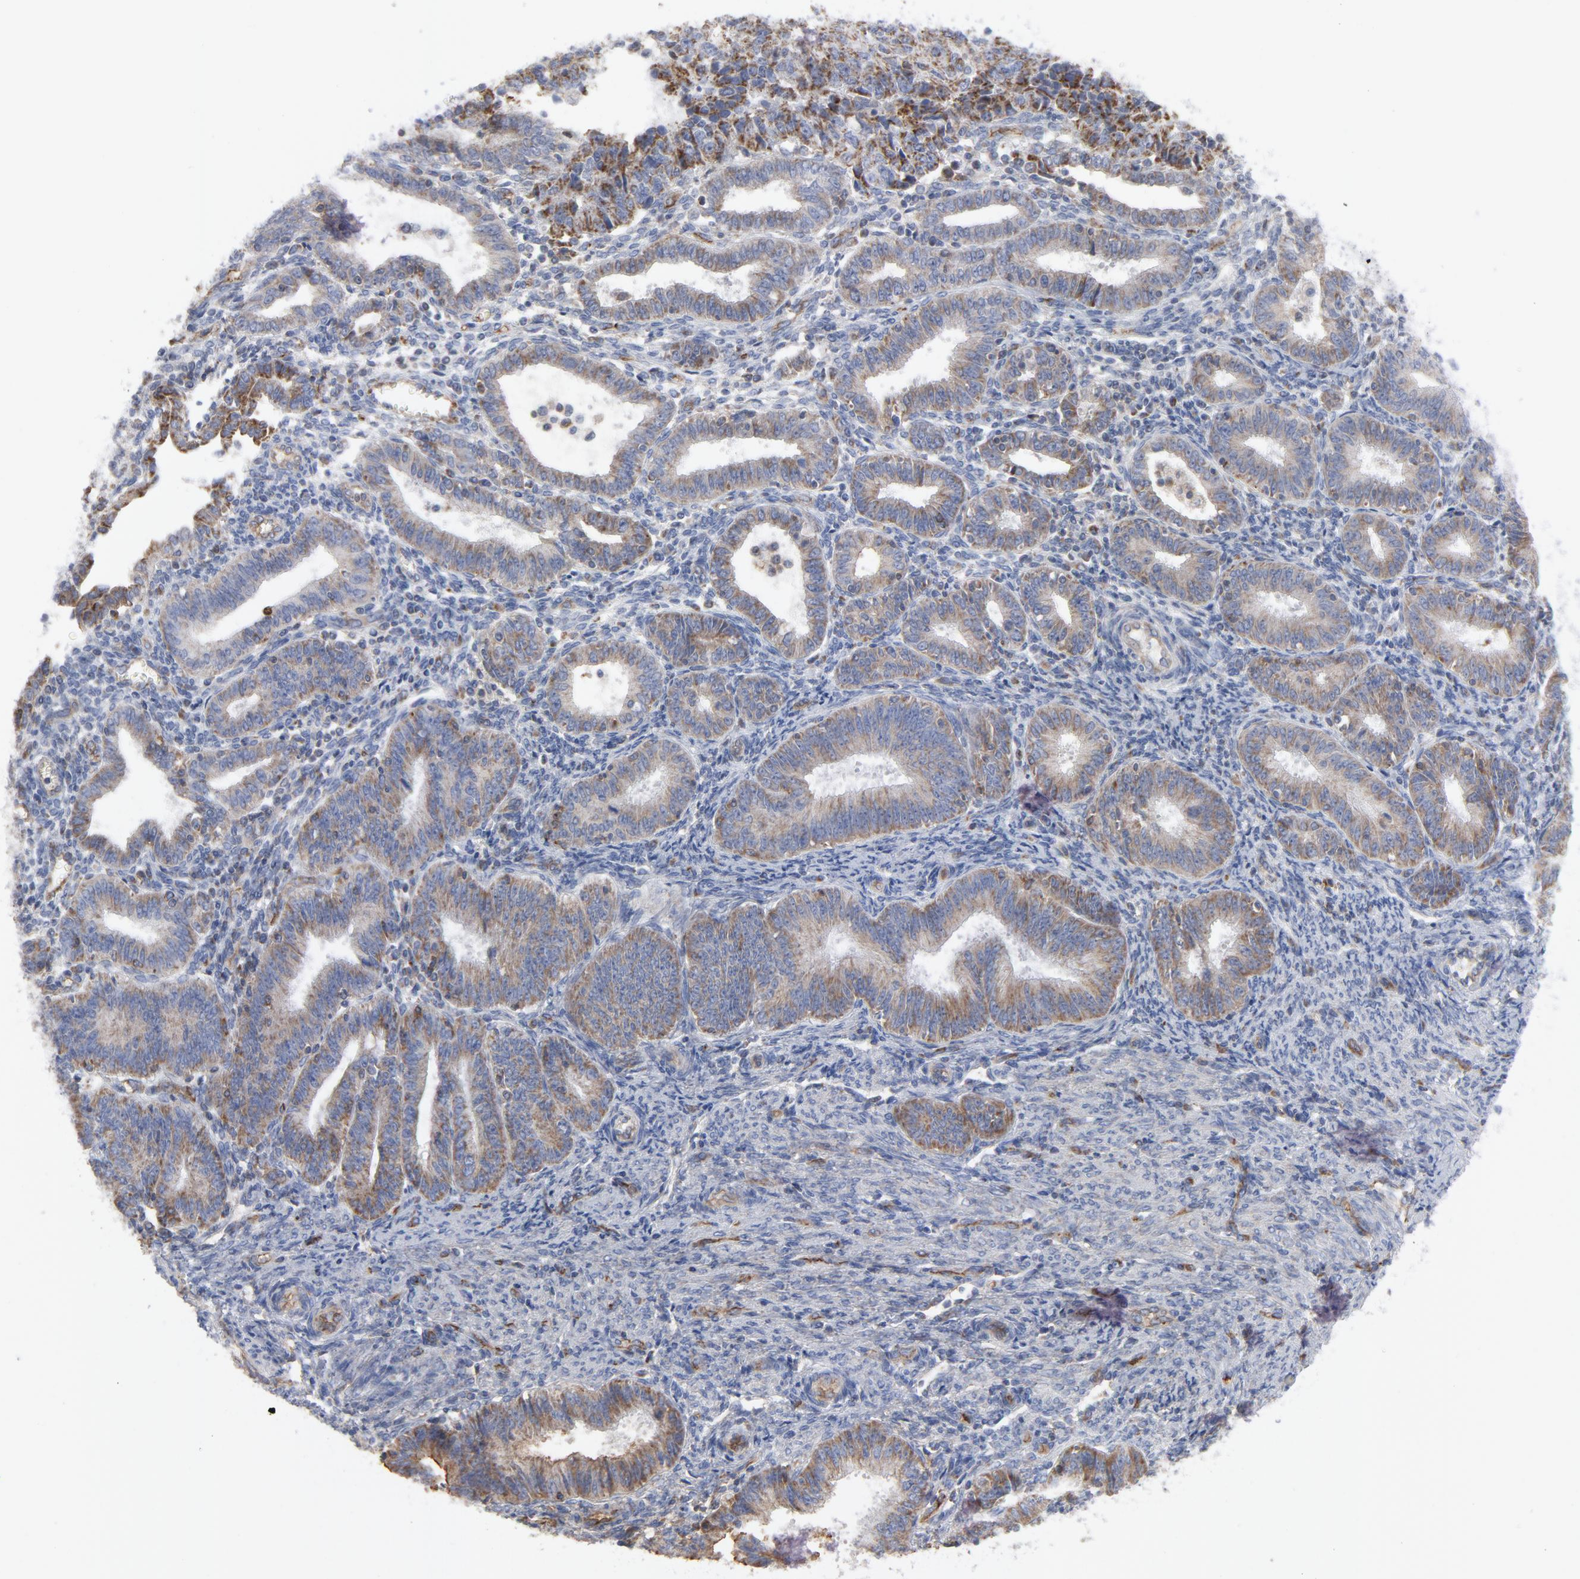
{"staining": {"intensity": "moderate", "quantity": ">75%", "location": "cytoplasmic/membranous"}, "tissue": "endometrial cancer", "cell_type": "Tumor cells", "image_type": "cancer", "snomed": [{"axis": "morphology", "description": "Adenocarcinoma, NOS"}, {"axis": "topography", "description": "Endometrium"}], "caption": "A brown stain labels moderate cytoplasmic/membranous expression of a protein in human endometrial cancer tumor cells. Using DAB (3,3'-diaminobenzidine) (brown) and hematoxylin (blue) stains, captured at high magnification using brightfield microscopy.", "gene": "OXA1L", "patient": {"sex": "female", "age": 42}}